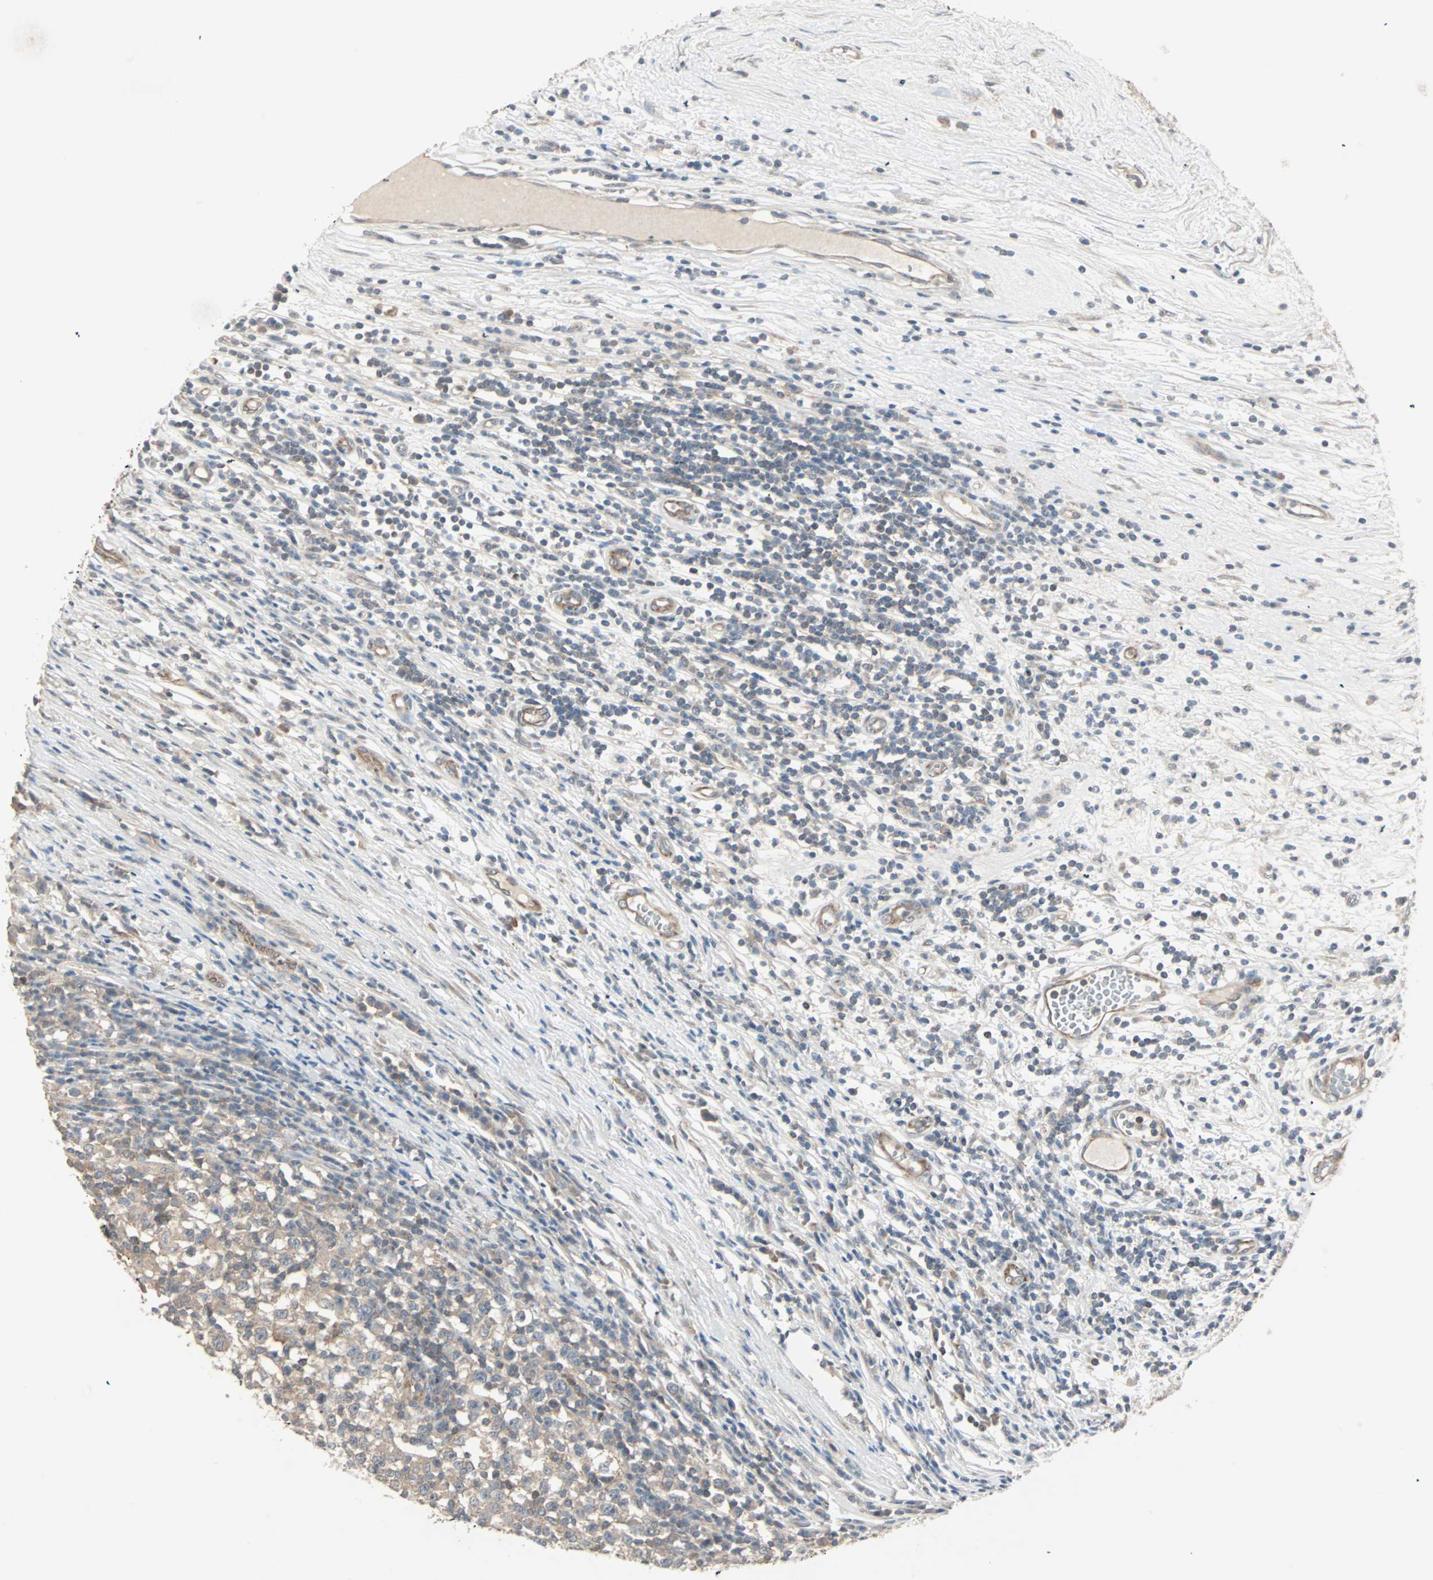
{"staining": {"intensity": "weak", "quantity": ">75%", "location": "cytoplasmic/membranous"}, "tissue": "testis cancer", "cell_type": "Tumor cells", "image_type": "cancer", "snomed": [{"axis": "morphology", "description": "Seminoma, NOS"}, {"axis": "topography", "description": "Testis"}], "caption": "A photomicrograph of human testis cancer (seminoma) stained for a protein displays weak cytoplasmic/membranous brown staining in tumor cells.", "gene": "ZFP36", "patient": {"sex": "male", "age": 65}}